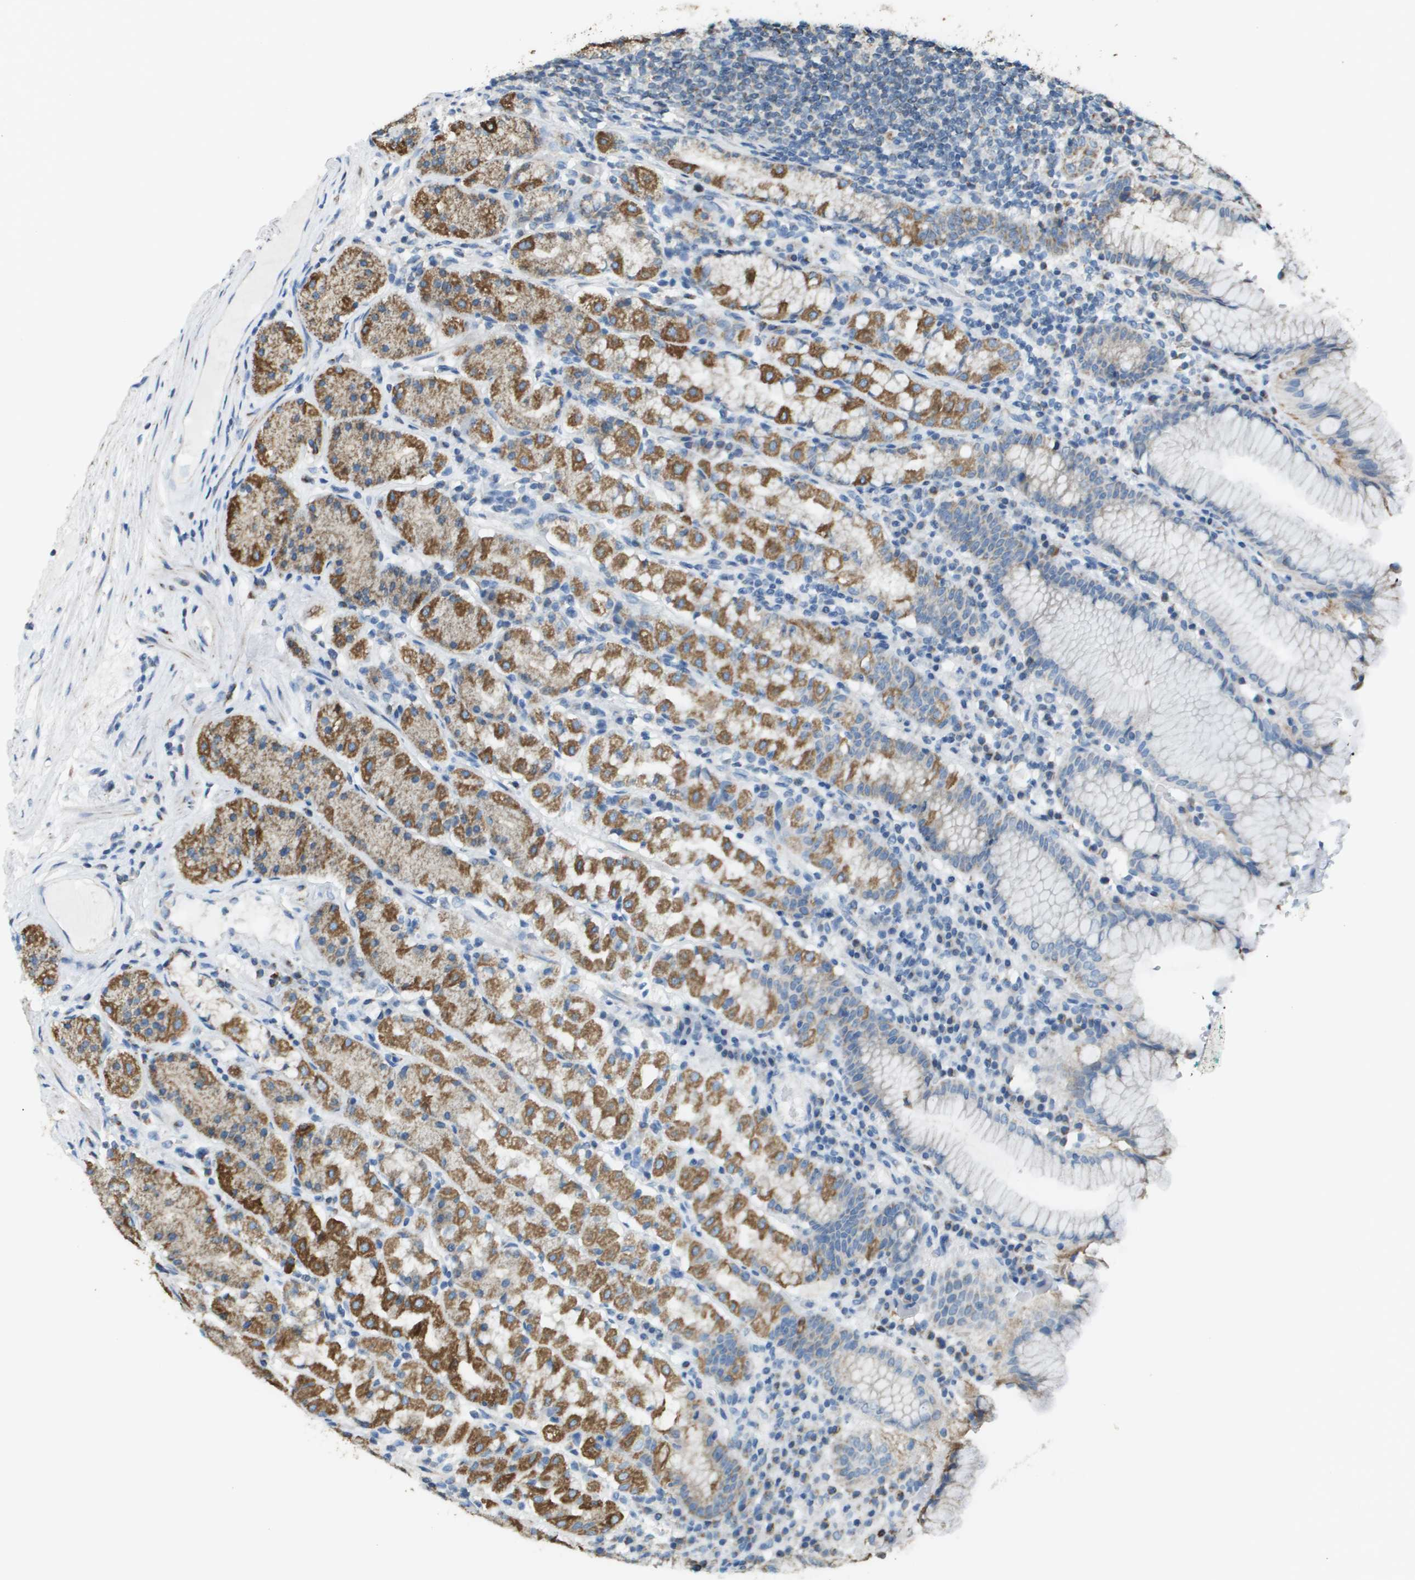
{"staining": {"intensity": "strong", "quantity": "25%-75%", "location": "cytoplasmic/membranous"}, "tissue": "stomach", "cell_type": "Glandular cells", "image_type": "normal", "snomed": [{"axis": "morphology", "description": "Normal tissue, NOS"}, {"axis": "topography", "description": "Stomach"}, {"axis": "topography", "description": "Stomach, lower"}], "caption": "A high amount of strong cytoplasmic/membranous staining is seen in about 25%-75% of glandular cells in normal stomach.", "gene": "FH", "patient": {"sex": "female", "age": 56}}